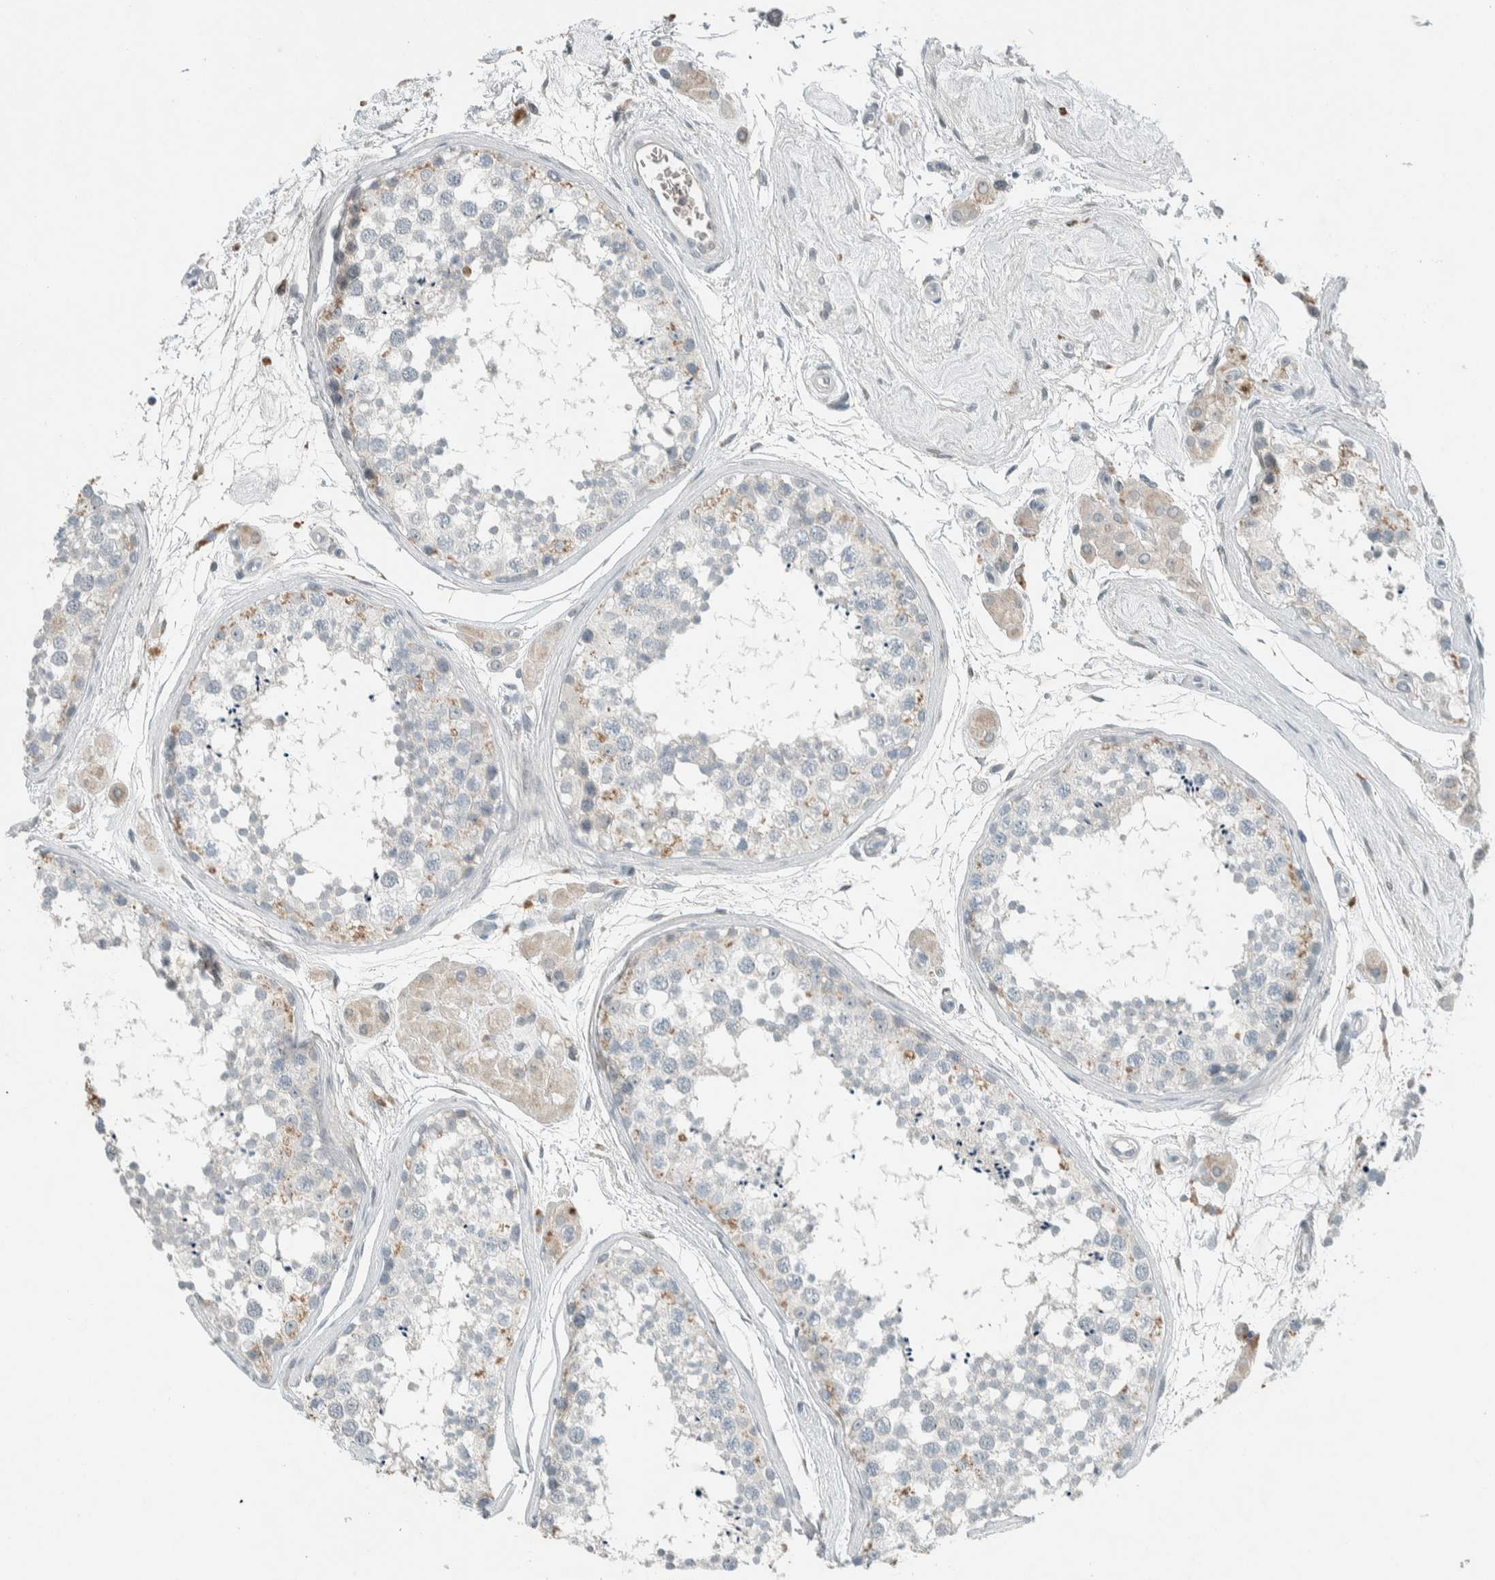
{"staining": {"intensity": "negative", "quantity": "none", "location": "none"}, "tissue": "testis", "cell_type": "Cells in seminiferous ducts", "image_type": "normal", "snomed": [{"axis": "morphology", "description": "Normal tissue, NOS"}, {"axis": "topography", "description": "Testis"}], "caption": "IHC micrograph of benign testis: testis stained with DAB (3,3'-diaminobenzidine) shows no significant protein expression in cells in seminiferous ducts. (Stains: DAB immunohistochemistry with hematoxylin counter stain, Microscopy: brightfield microscopy at high magnification).", "gene": "CERCAM", "patient": {"sex": "male", "age": 56}}